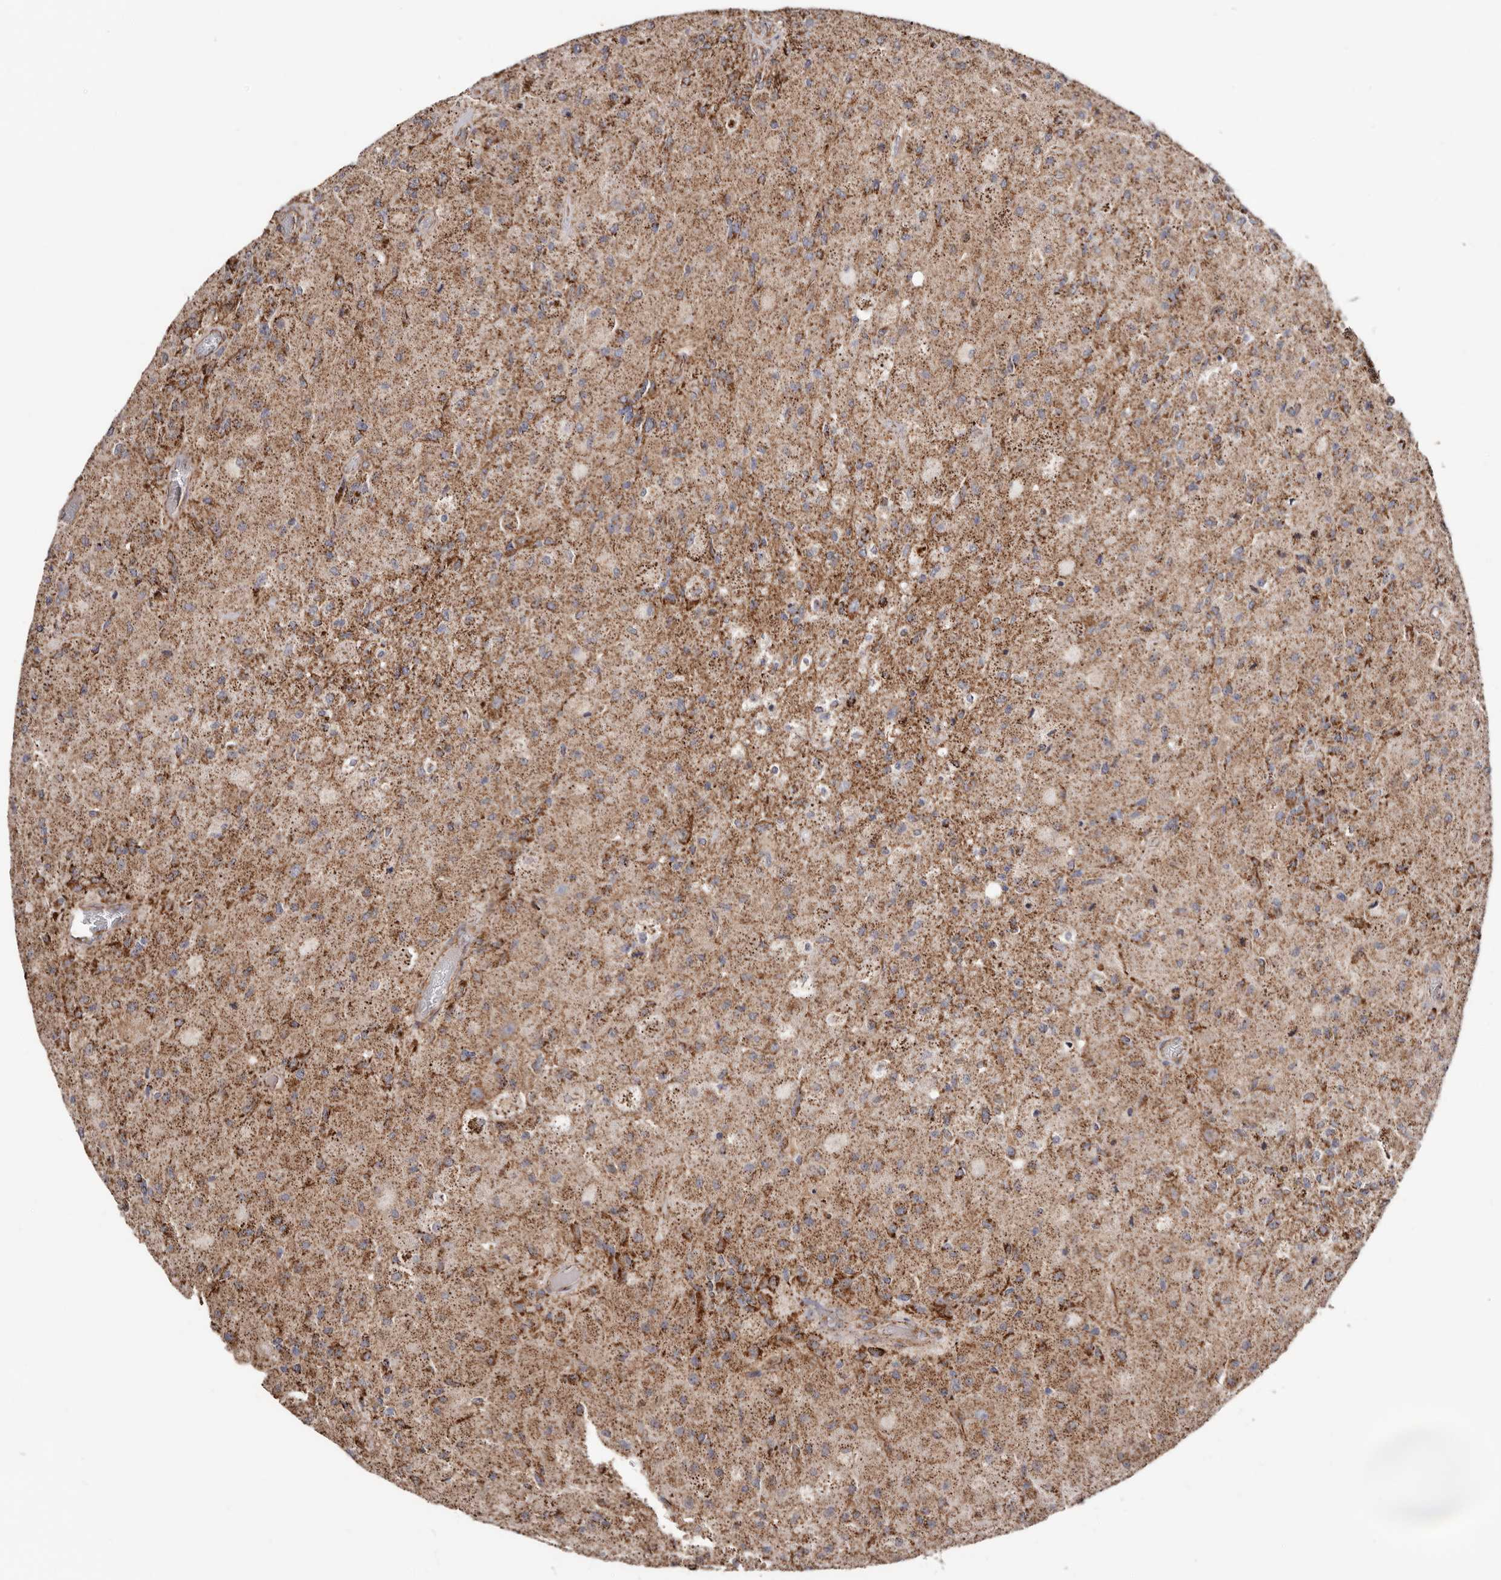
{"staining": {"intensity": "moderate", "quantity": "25%-75%", "location": "cytoplasmic/membranous"}, "tissue": "glioma", "cell_type": "Tumor cells", "image_type": "cancer", "snomed": [{"axis": "morphology", "description": "Normal tissue, NOS"}, {"axis": "morphology", "description": "Glioma, malignant, High grade"}, {"axis": "topography", "description": "Cerebral cortex"}], "caption": "Malignant high-grade glioma stained with a protein marker demonstrates moderate staining in tumor cells.", "gene": "PRKACB", "patient": {"sex": "male", "age": 77}}